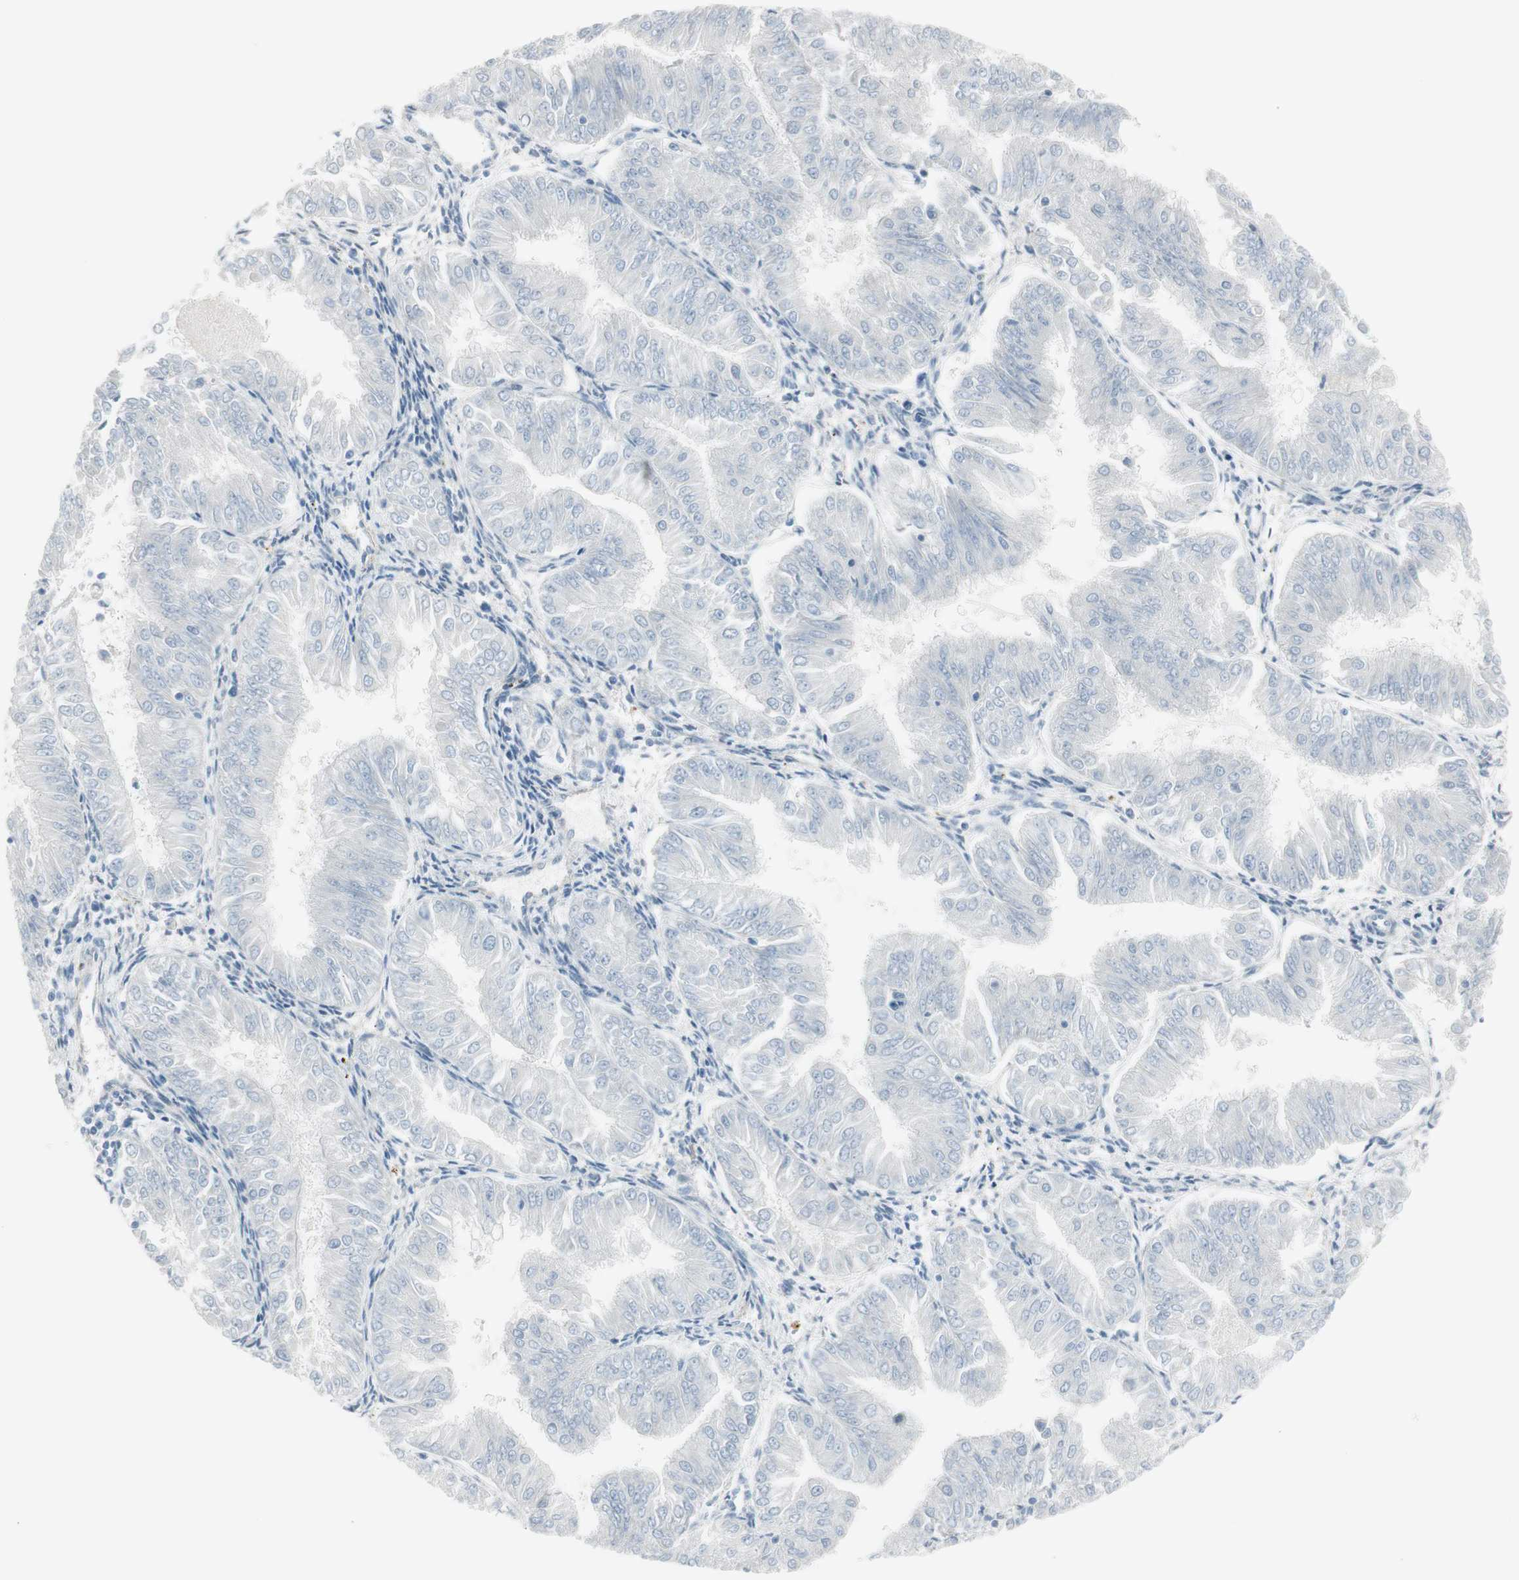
{"staining": {"intensity": "negative", "quantity": "none", "location": "none"}, "tissue": "endometrial cancer", "cell_type": "Tumor cells", "image_type": "cancer", "snomed": [{"axis": "morphology", "description": "Adenocarcinoma, NOS"}, {"axis": "topography", "description": "Endometrium"}], "caption": "Immunohistochemistry (IHC) histopathology image of neoplastic tissue: endometrial adenocarcinoma stained with DAB demonstrates no significant protein expression in tumor cells.", "gene": "CACNA2D1", "patient": {"sex": "female", "age": 53}}